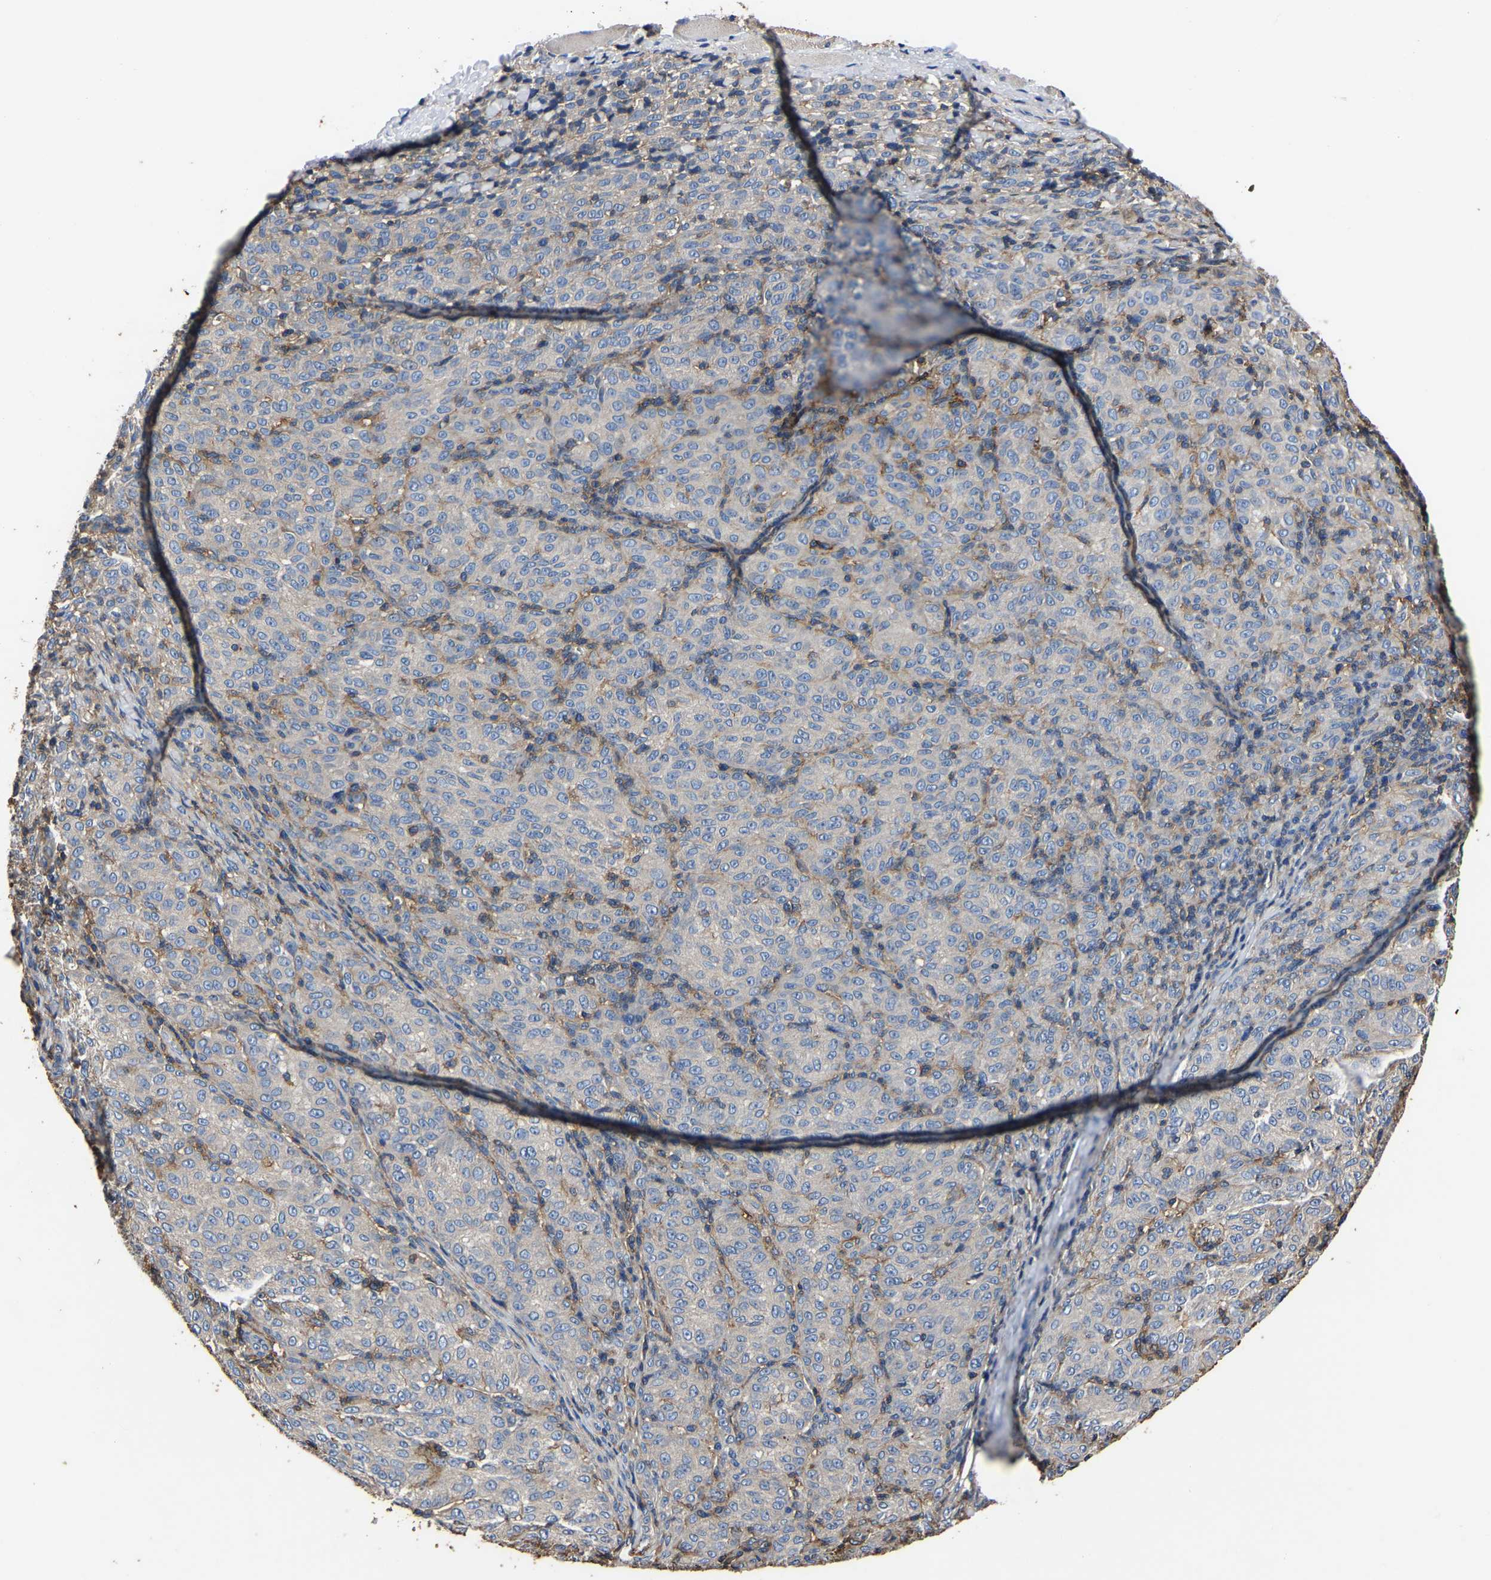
{"staining": {"intensity": "negative", "quantity": "none", "location": "none"}, "tissue": "melanoma", "cell_type": "Tumor cells", "image_type": "cancer", "snomed": [{"axis": "morphology", "description": "Malignant melanoma, NOS"}, {"axis": "topography", "description": "Skin"}], "caption": "The IHC photomicrograph has no significant positivity in tumor cells of malignant melanoma tissue. (DAB (3,3'-diaminobenzidine) immunohistochemistry visualized using brightfield microscopy, high magnification).", "gene": "ARMT1", "patient": {"sex": "female", "age": 72}}